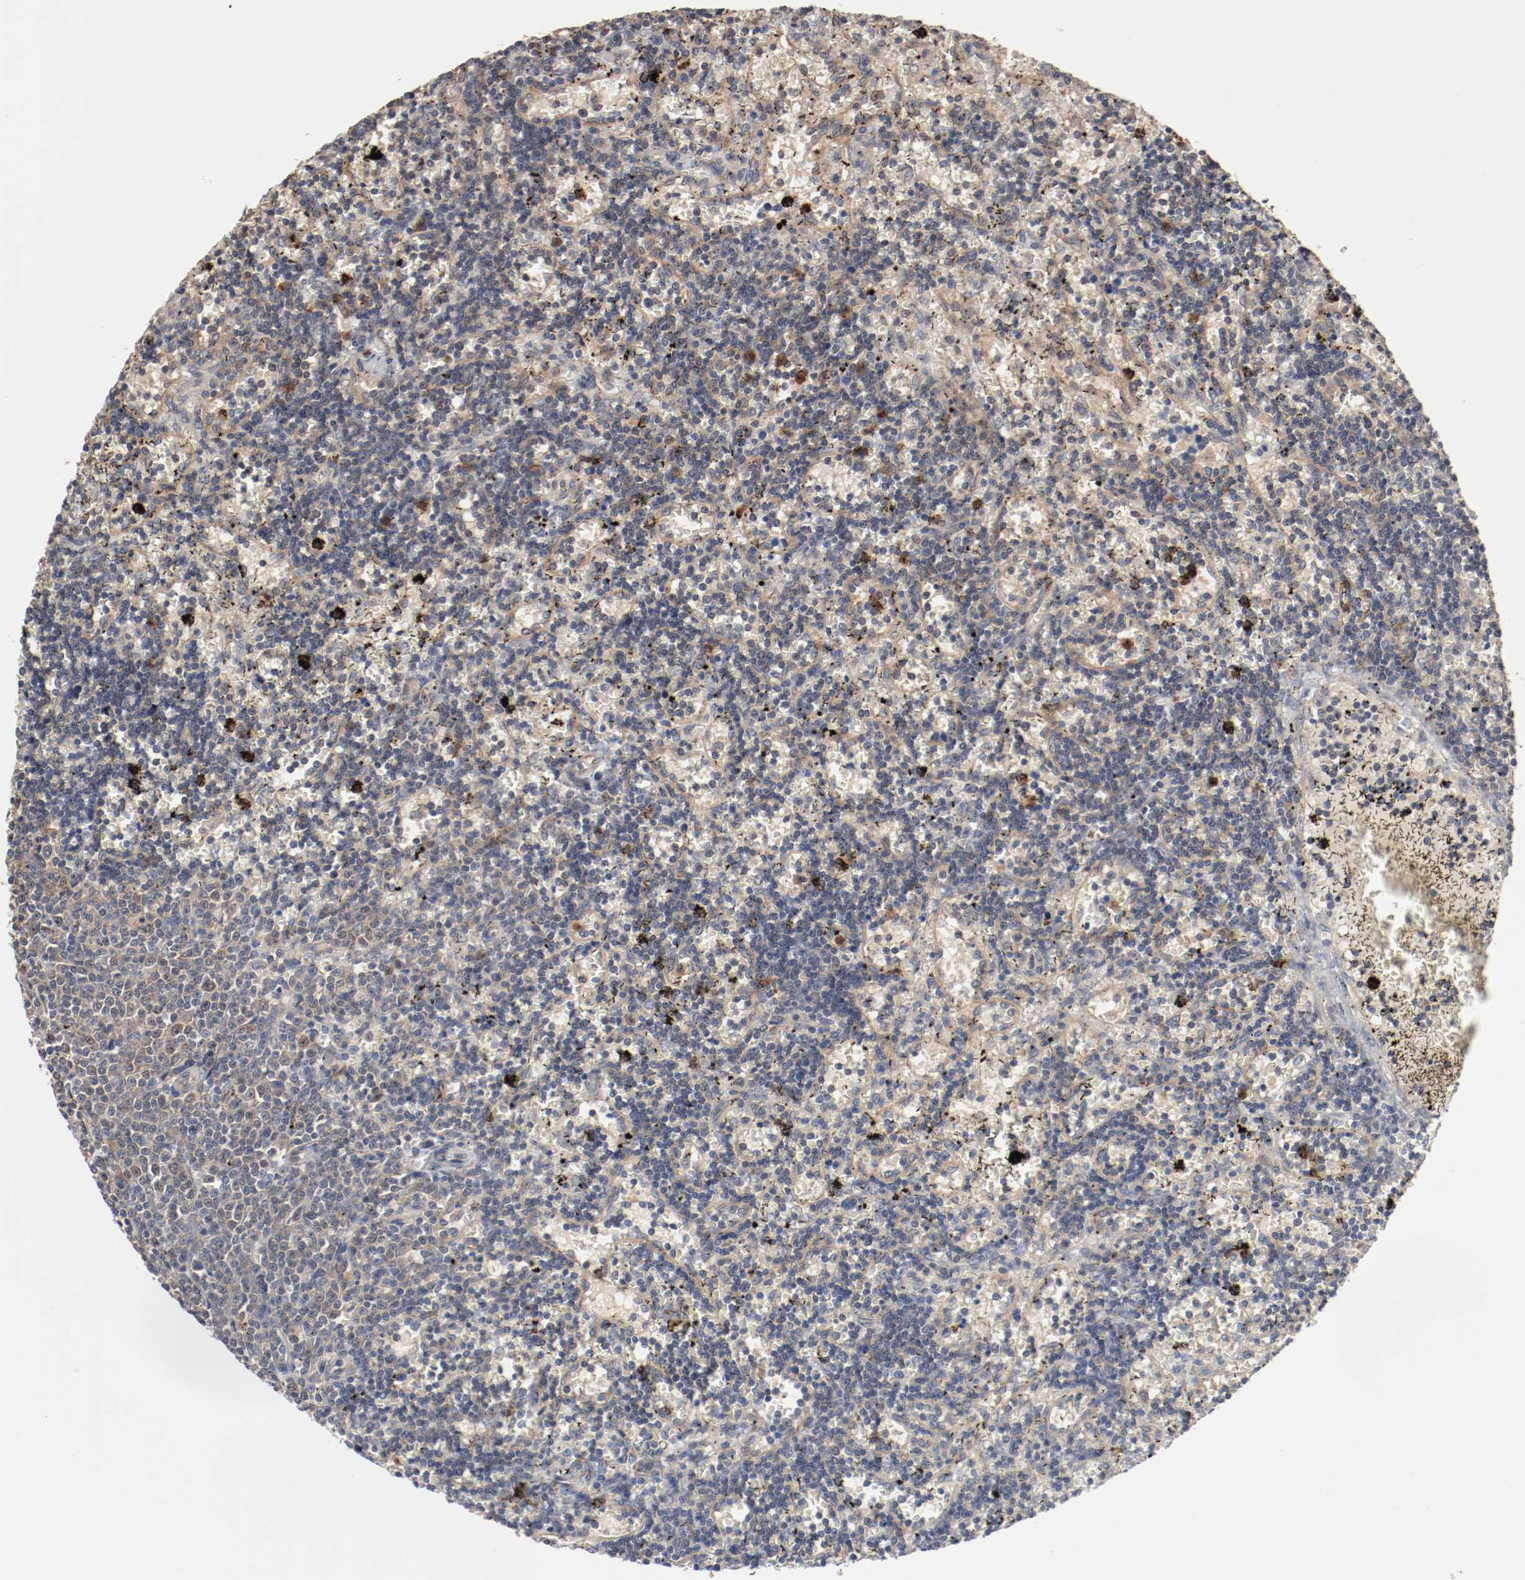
{"staining": {"intensity": "weak", "quantity": "<25%", "location": "cytoplasmic/membranous"}, "tissue": "lymphoma", "cell_type": "Tumor cells", "image_type": "cancer", "snomed": [{"axis": "morphology", "description": "Malignant lymphoma, non-Hodgkin's type, Low grade"}, {"axis": "topography", "description": "Spleen"}], "caption": "IHC of human lymphoma reveals no staining in tumor cells. (Brightfield microscopy of DAB immunohistochemistry (IHC) at high magnification).", "gene": "RNASE11", "patient": {"sex": "male", "age": 60}}